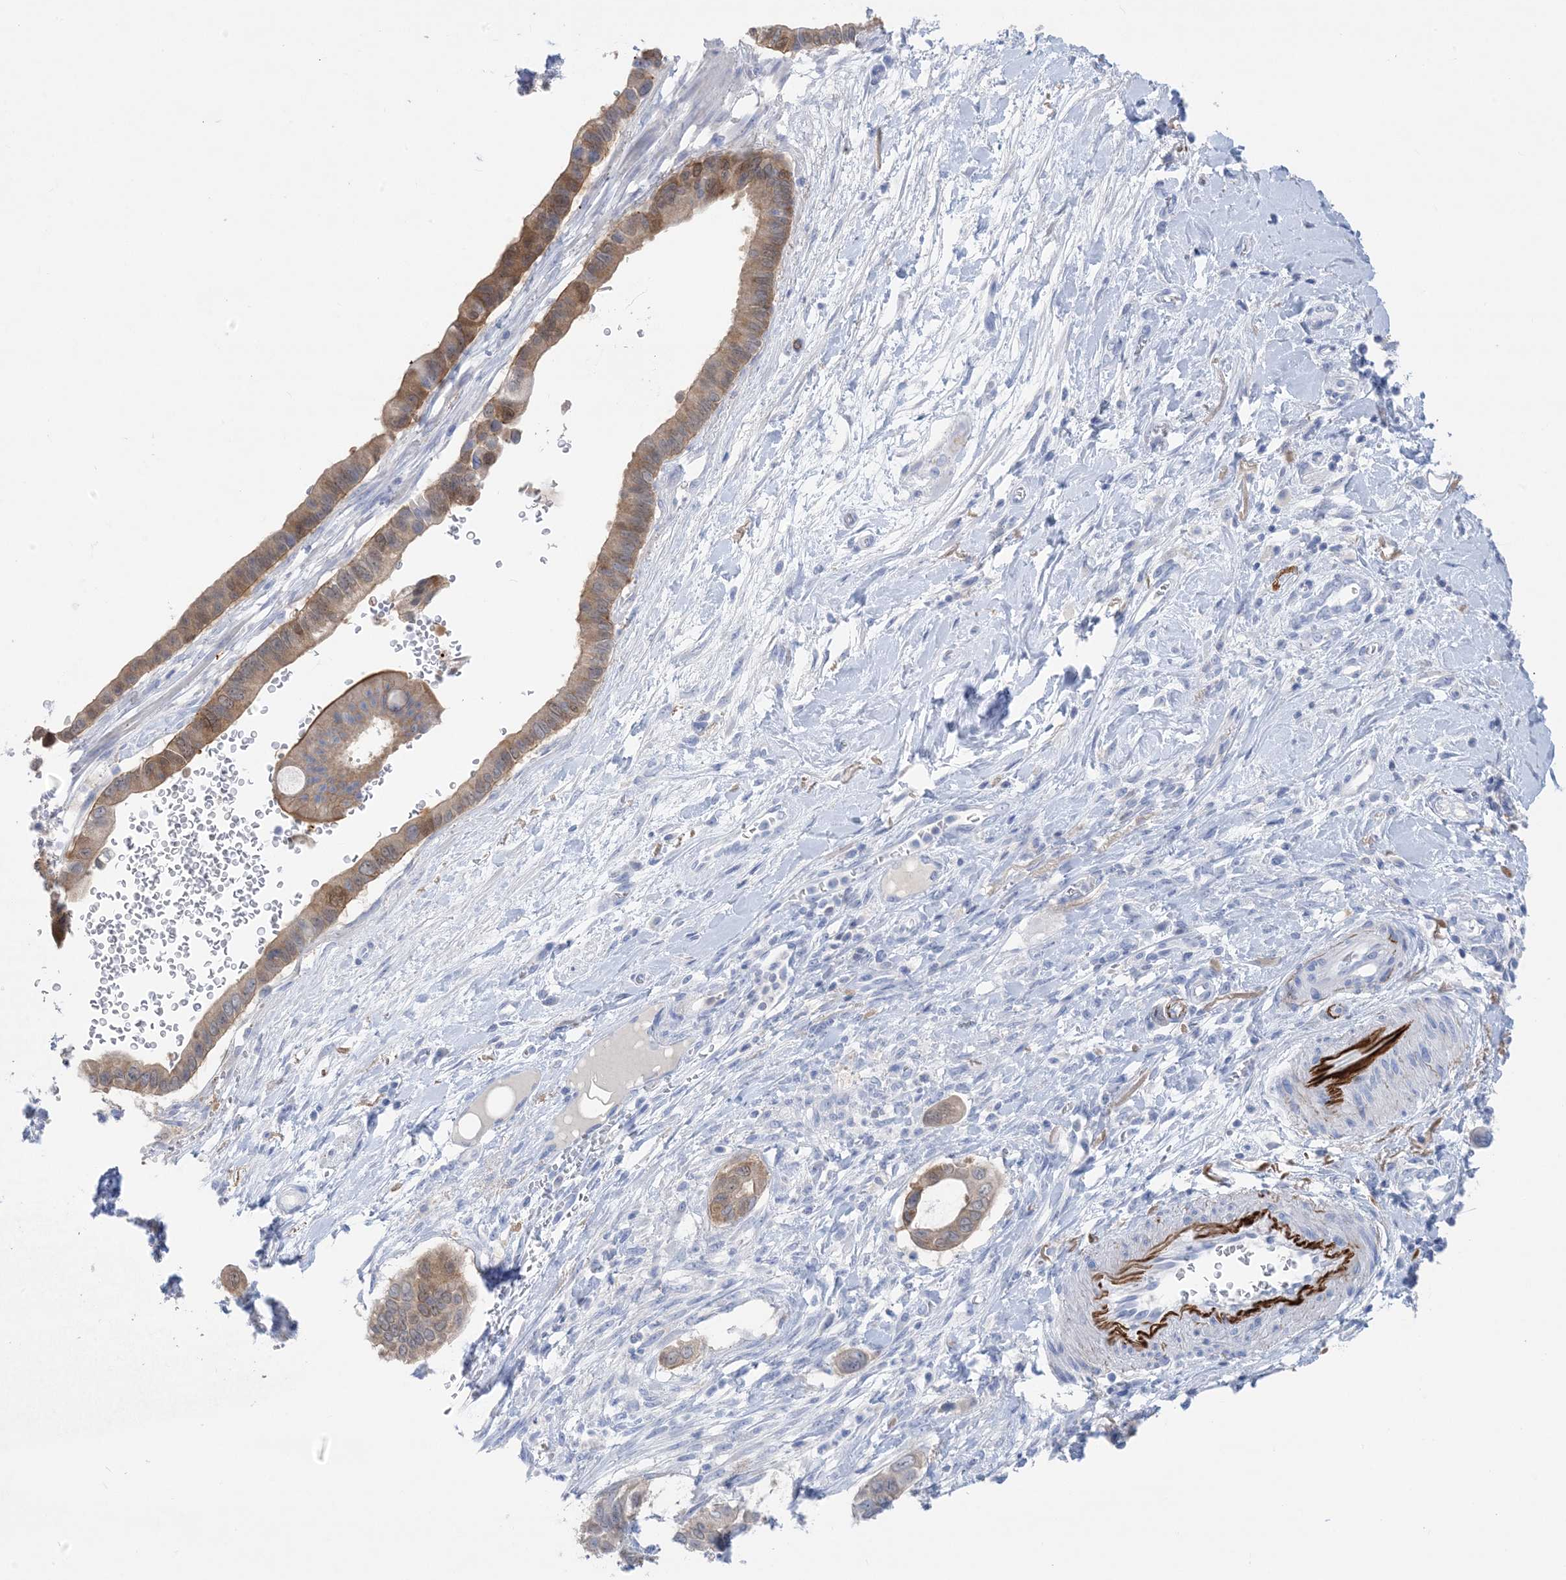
{"staining": {"intensity": "moderate", "quantity": "25%-75%", "location": "cytoplasmic/membranous"}, "tissue": "pancreatic cancer", "cell_type": "Tumor cells", "image_type": "cancer", "snomed": [{"axis": "morphology", "description": "Adenocarcinoma, NOS"}, {"axis": "topography", "description": "Pancreas"}], "caption": "High-magnification brightfield microscopy of pancreatic cancer stained with DAB (brown) and counterstained with hematoxylin (blue). tumor cells exhibit moderate cytoplasmic/membranous positivity is present in approximately25%-75% of cells.", "gene": "SH3YL1", "patient": {"sex": "male", "age": 68}}